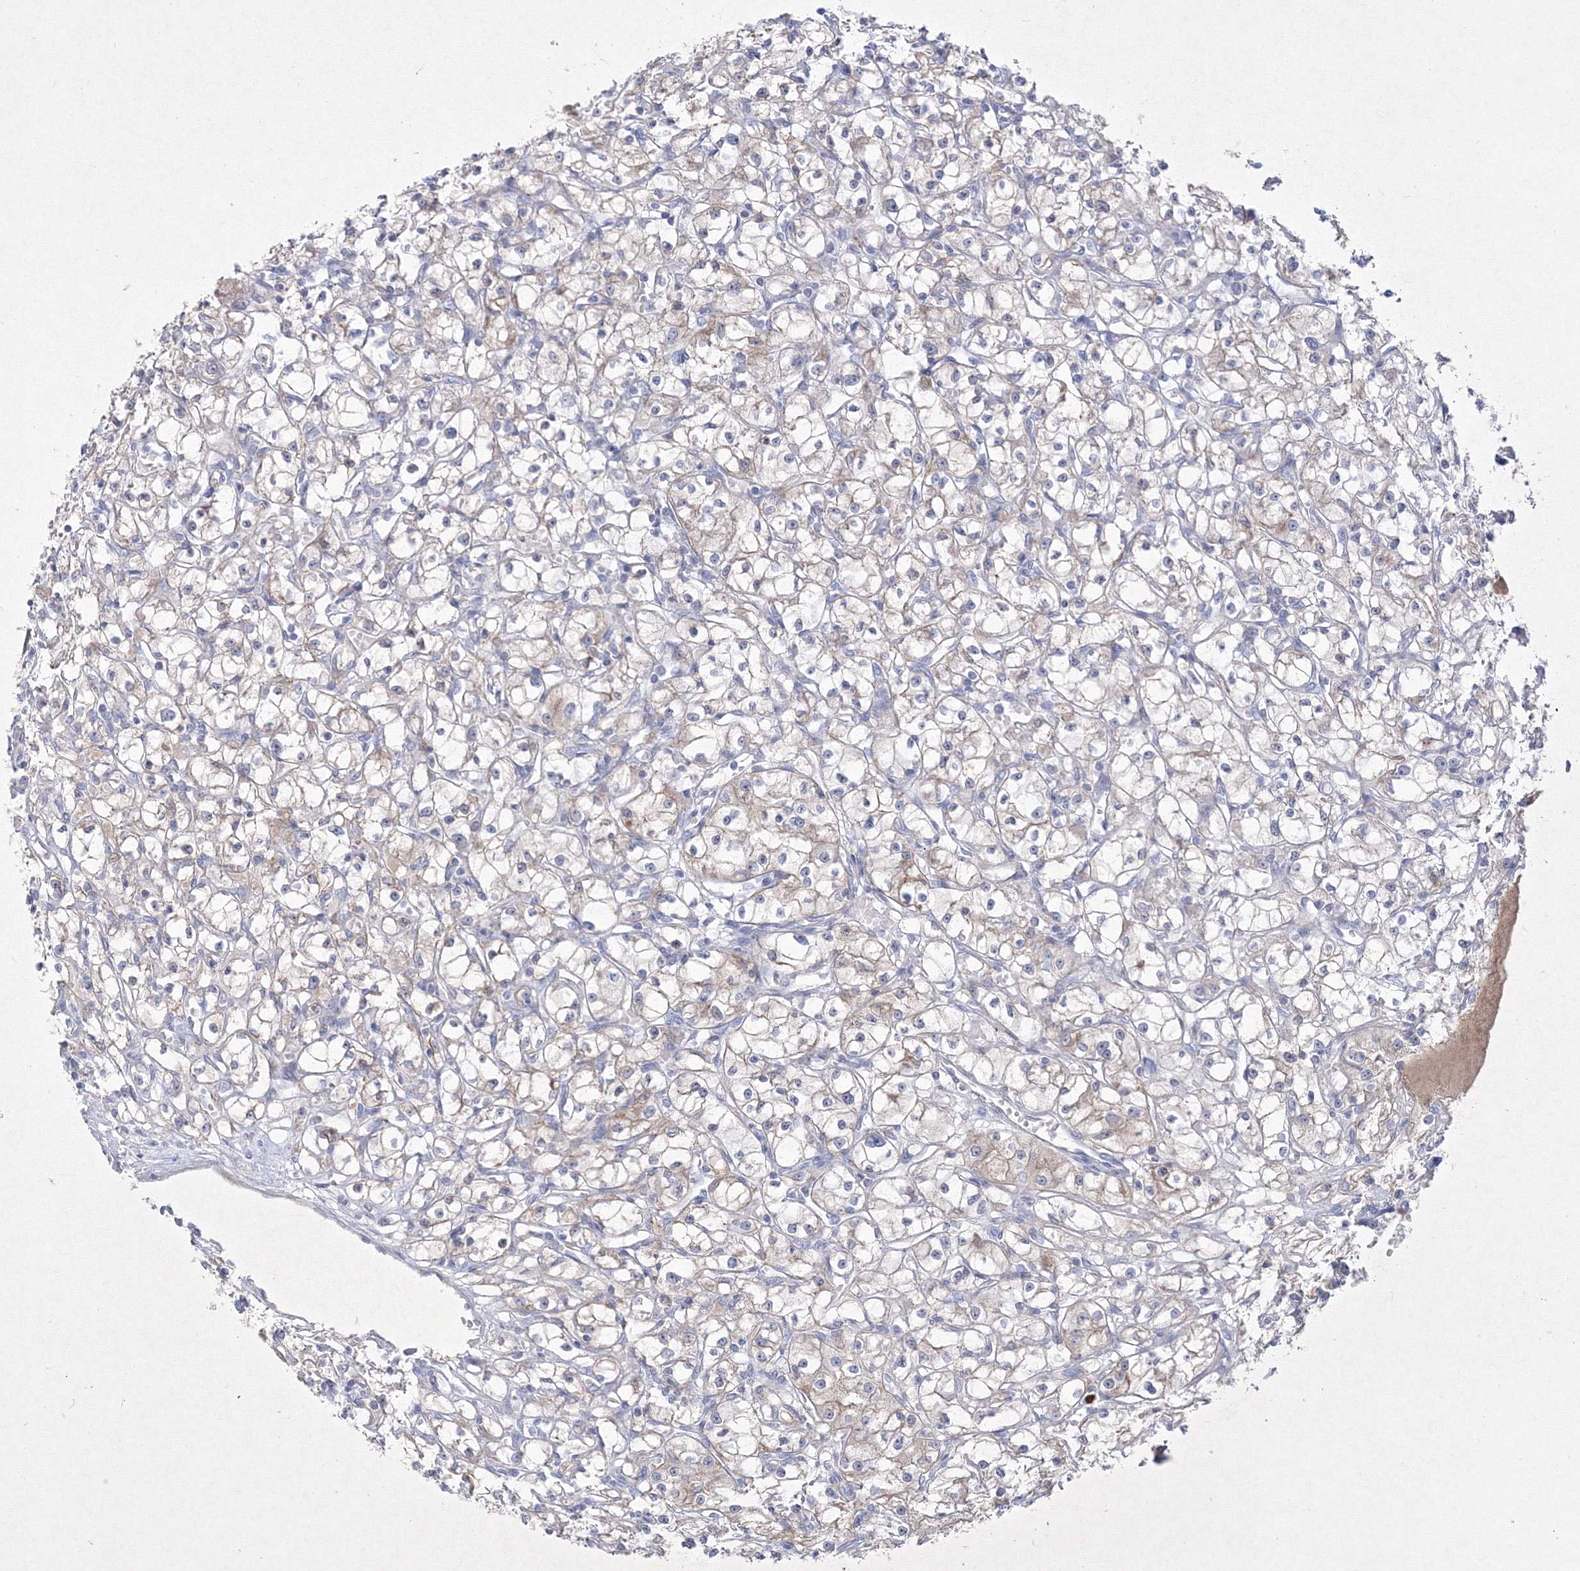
{"staining": {"intensity": "moderate", "quantity": "25%-75%", "location": "cytoplasmic/membranous"}, "tissue": "renal cancer", "cell_type": "Tumor cells", "image_type": "cancer", "snomed": [{"axis": "morphology", "description": "Adenocarcinoma, NOS"}, {"axis": "topography", "description": "Kidney"}], "caption": "About 25%-75% of tumor cells in adenocarcinoma (renal) demonstrate moderate cytoplasmic/membranous protein expression as visualized by brown immunohistochemical staining.", "gene": "TMEM139", "patient": {"sex": "male", "age": 56}}